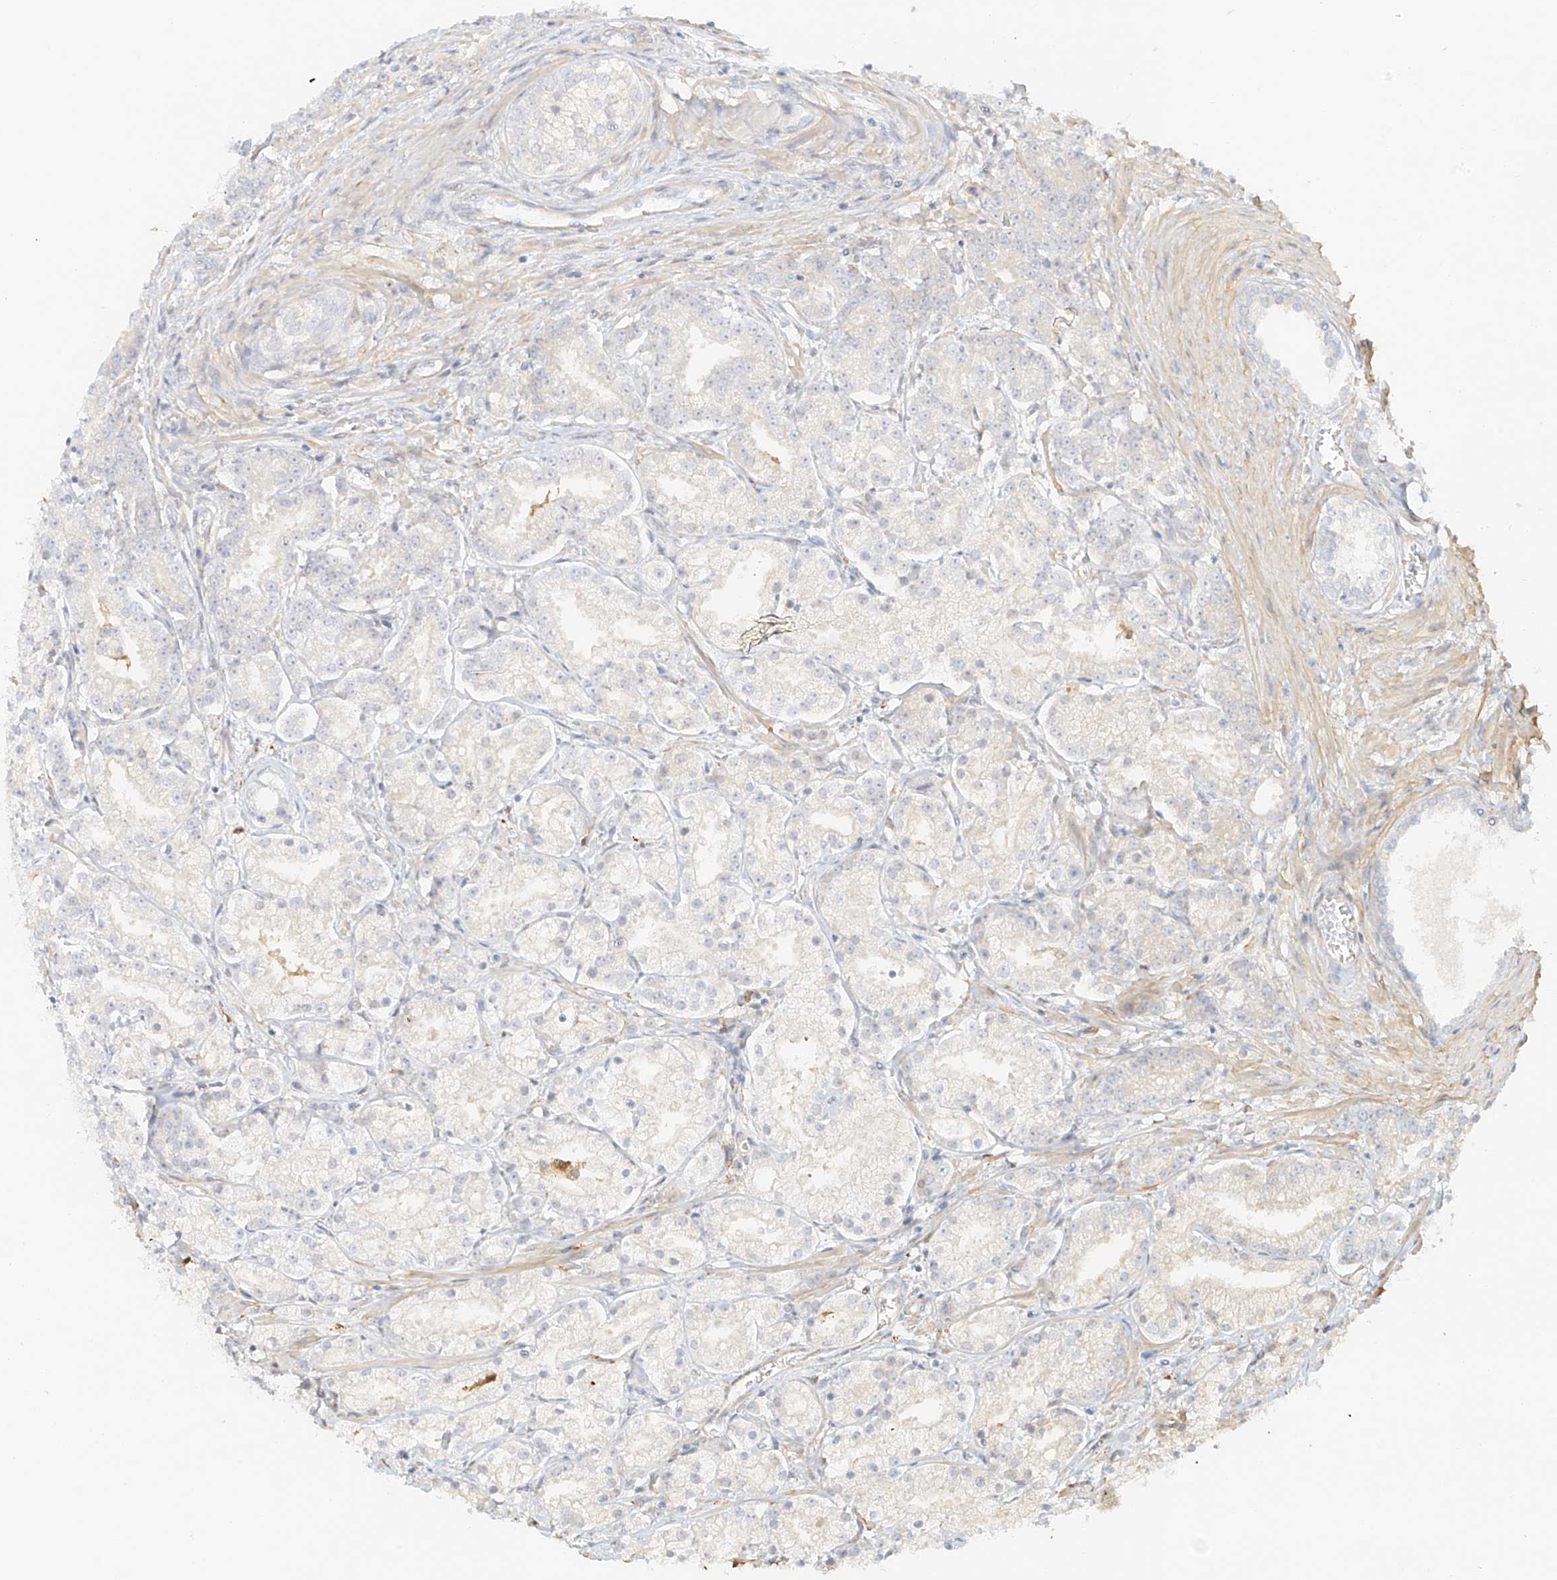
{"staining": {"intensity": "negative", "quantity": "none", "location": "none"}, "tissue": "prostate cancer", "cell_type": "Tumor cells", "image_type": "cancer", "snomed": [{"axis": "morphology", "description": "Adenocarcinoma, High grade"}, {"axis": "topography", "description": "Prostate"}], "caption": "IHC of human prostate cancer (high-grade adenocarcinoma) reveals no expression in tumor cells. The staining is performed using DAB (3,3'-diaminobenzidine) brown chromogen with nuclei counter-stained in using hematoxylin.", "gene": "UPK1B", "patient": {"sex": "male", "age": 69}}